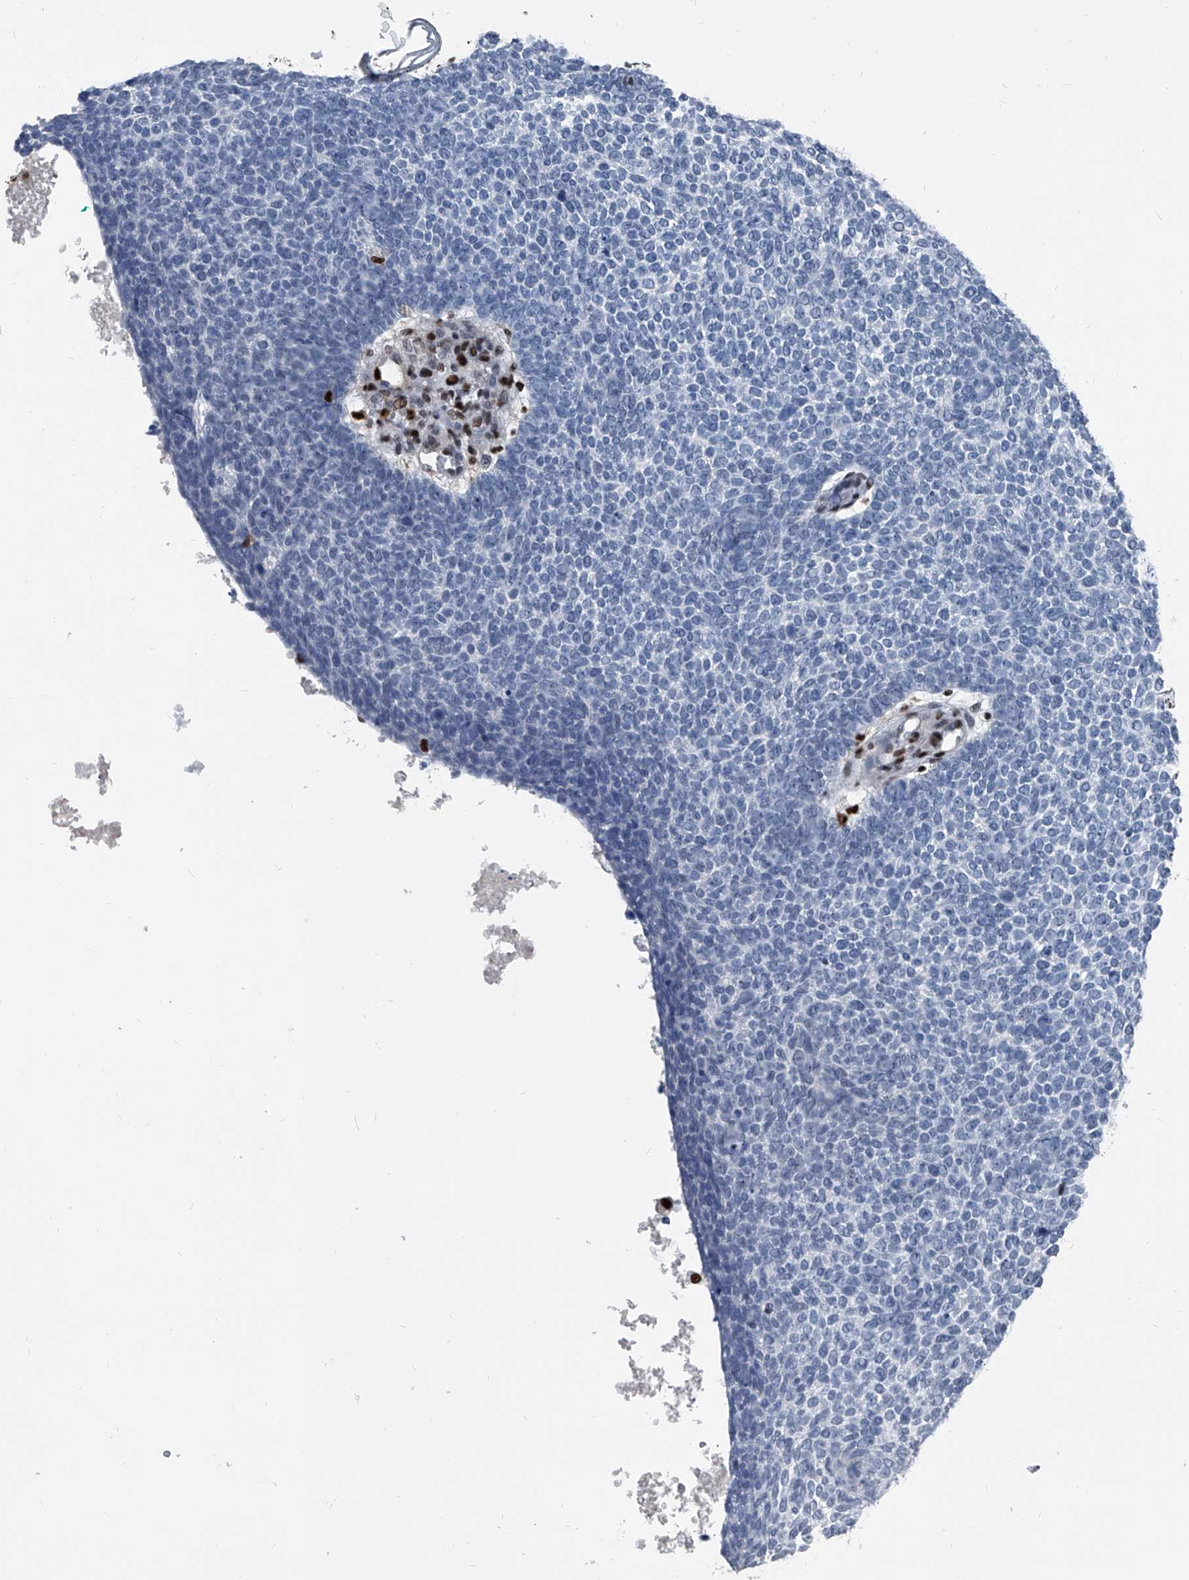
{"staining": {"intensity": "negative", "quantity": "none", "location": "none"}, "tissue": "skin cancer", "cell_type": "Tumor cells", "image_type": "cancer", "snomed": [{"axis": "morphology", "description": "Basal cell carcinoma"}, {"axis": "topography", "description": "Skin"}], "caption": "Skin cancer stained for a protein using IHC displays no positivity tumor cells.", "gene": "FKBP5", "patient": {"sex": "female", "age": 81}}